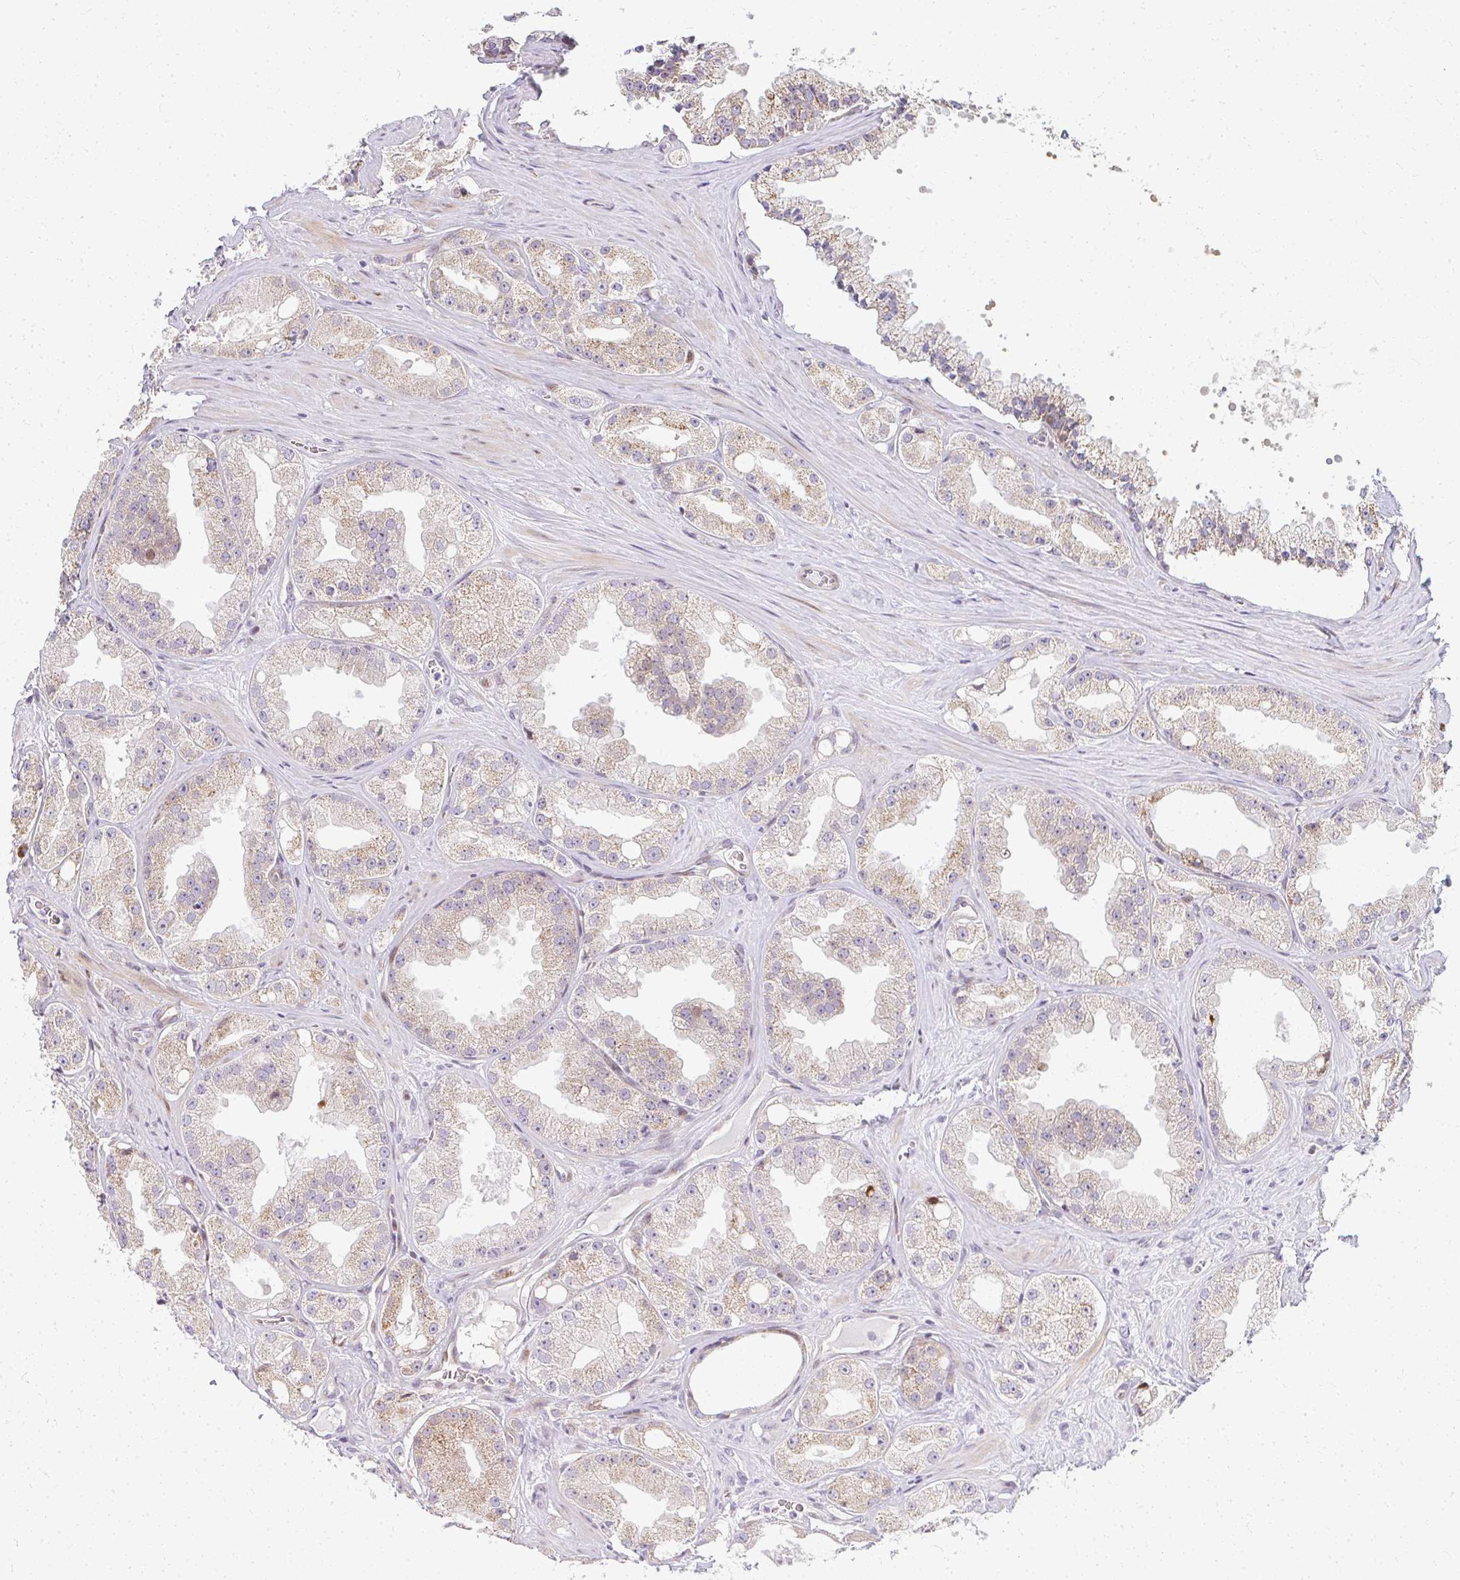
{"staining": {"intensity": "strong", "quantity": "<25%", "location": "cytoplasmic/membranous"}, "tissue": "prostate cancer", "cell_type": "Tumor cells", "image_type": "cancer", "snomed": [{"axis": "morphology", "description": "Adenocarcinoma, High grade"}, {"axis": "topography", "description": "Prostate"}], "caption": "Immunohistochemistry histopathology image of adenocarcinoma (high-grade) (prostate) stained for a protein (brown), which demonstrates medium levels of strong cytoplasmic/membranous staining in approximately <25% of tumor cells.", "gene": "PLA2G5", "patient": {"sex": "male", "age": 66}}